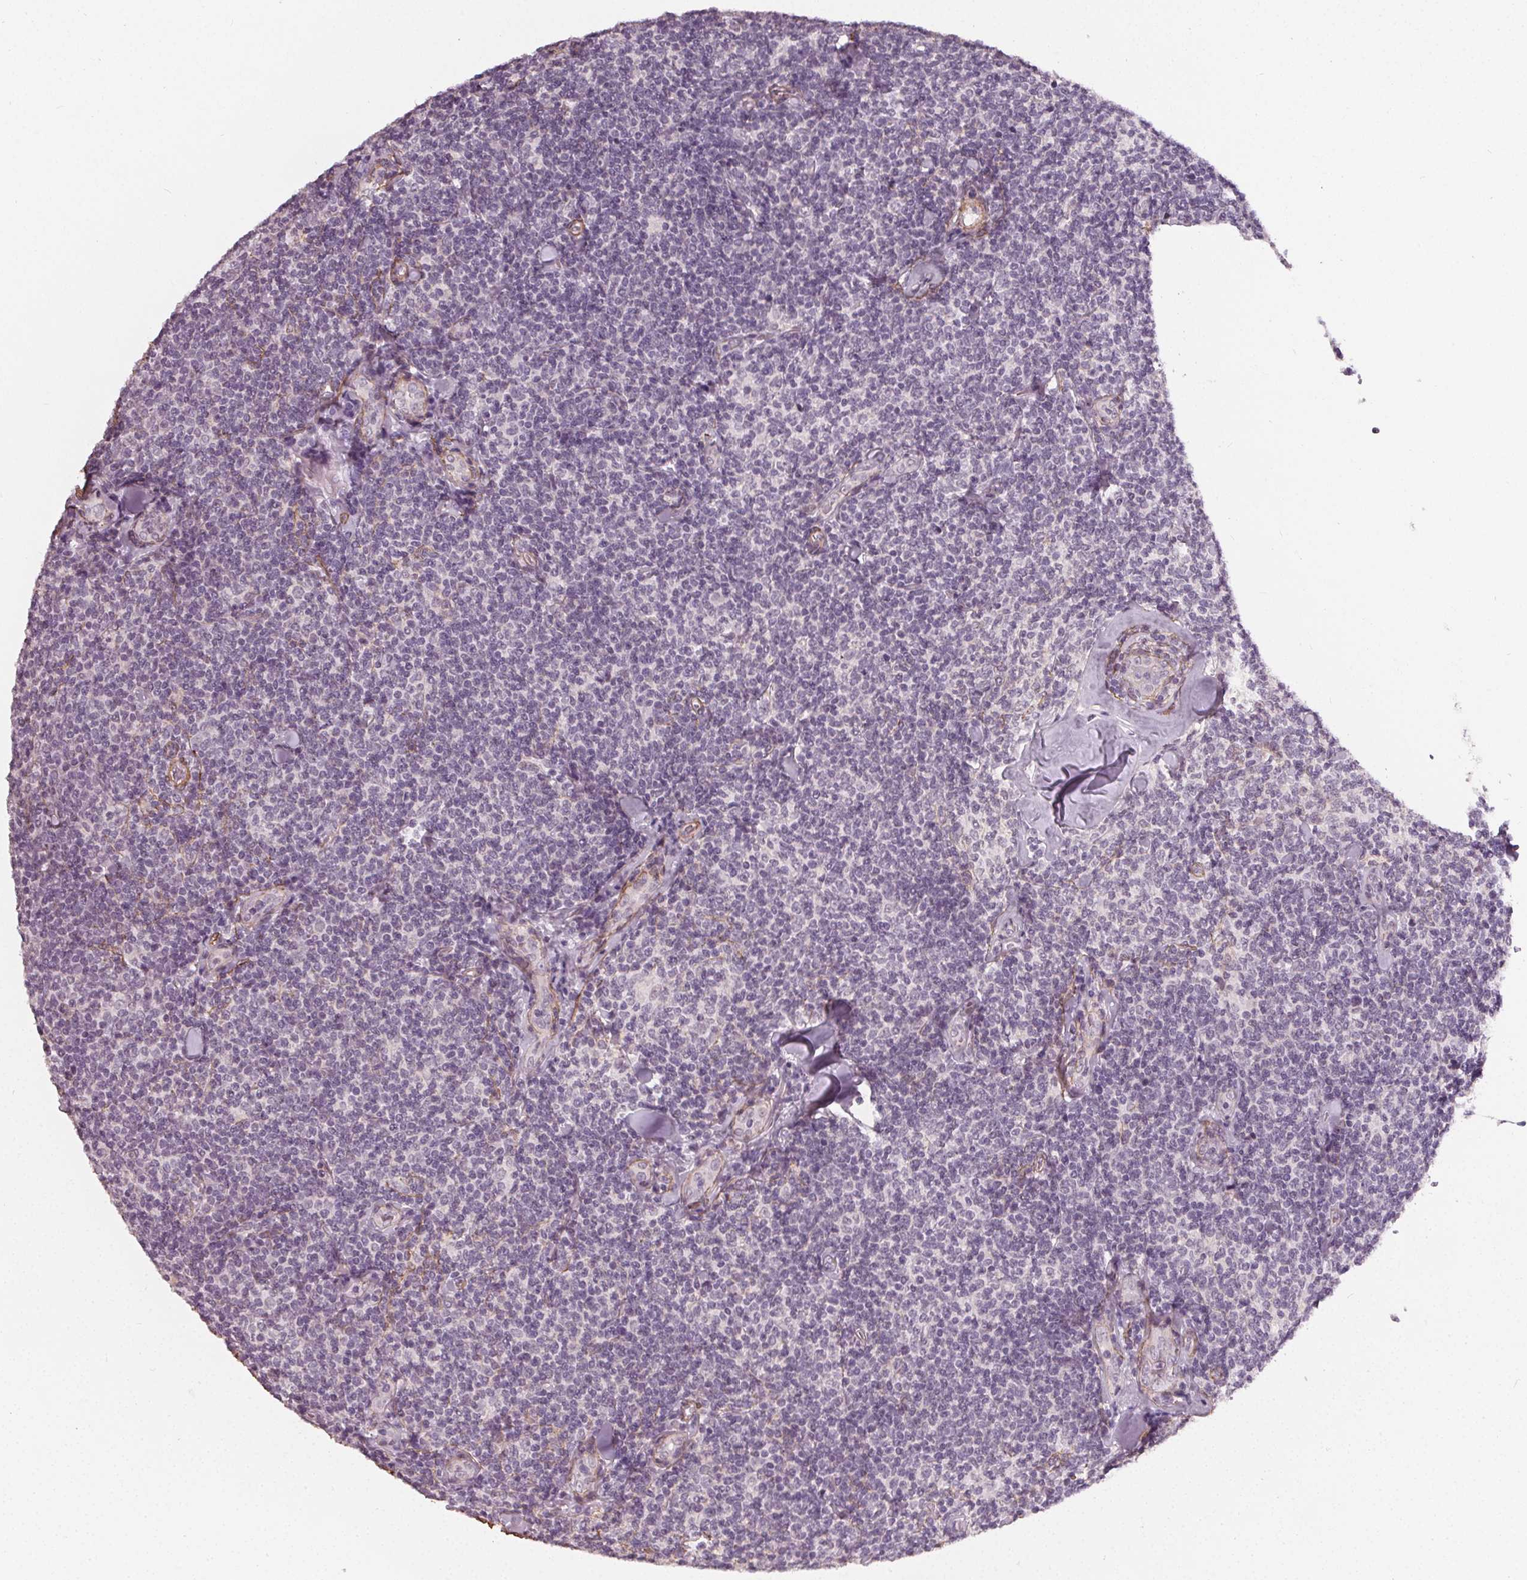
{"staining": {"intensity": "negative", "quantity": "none", "location": "none"}, "tissue": "lymphoma", "cell_type": "Tumor cells", "image_type": "cancer", "snomed": [{"axis": "morphology", "description": "Malignant lymphoma, non-Hodgkin's type, Low grade"}, {"axis": "topography", "description": "Lymph node"}], "caption": "Tumor cells show no significant expression in malignant lymphoma, non-Hodgkin's type (low-grade). Nuclei are stained in blue.", "gene": "PKP1", "patient": {"sex": "female", "age": 56}}